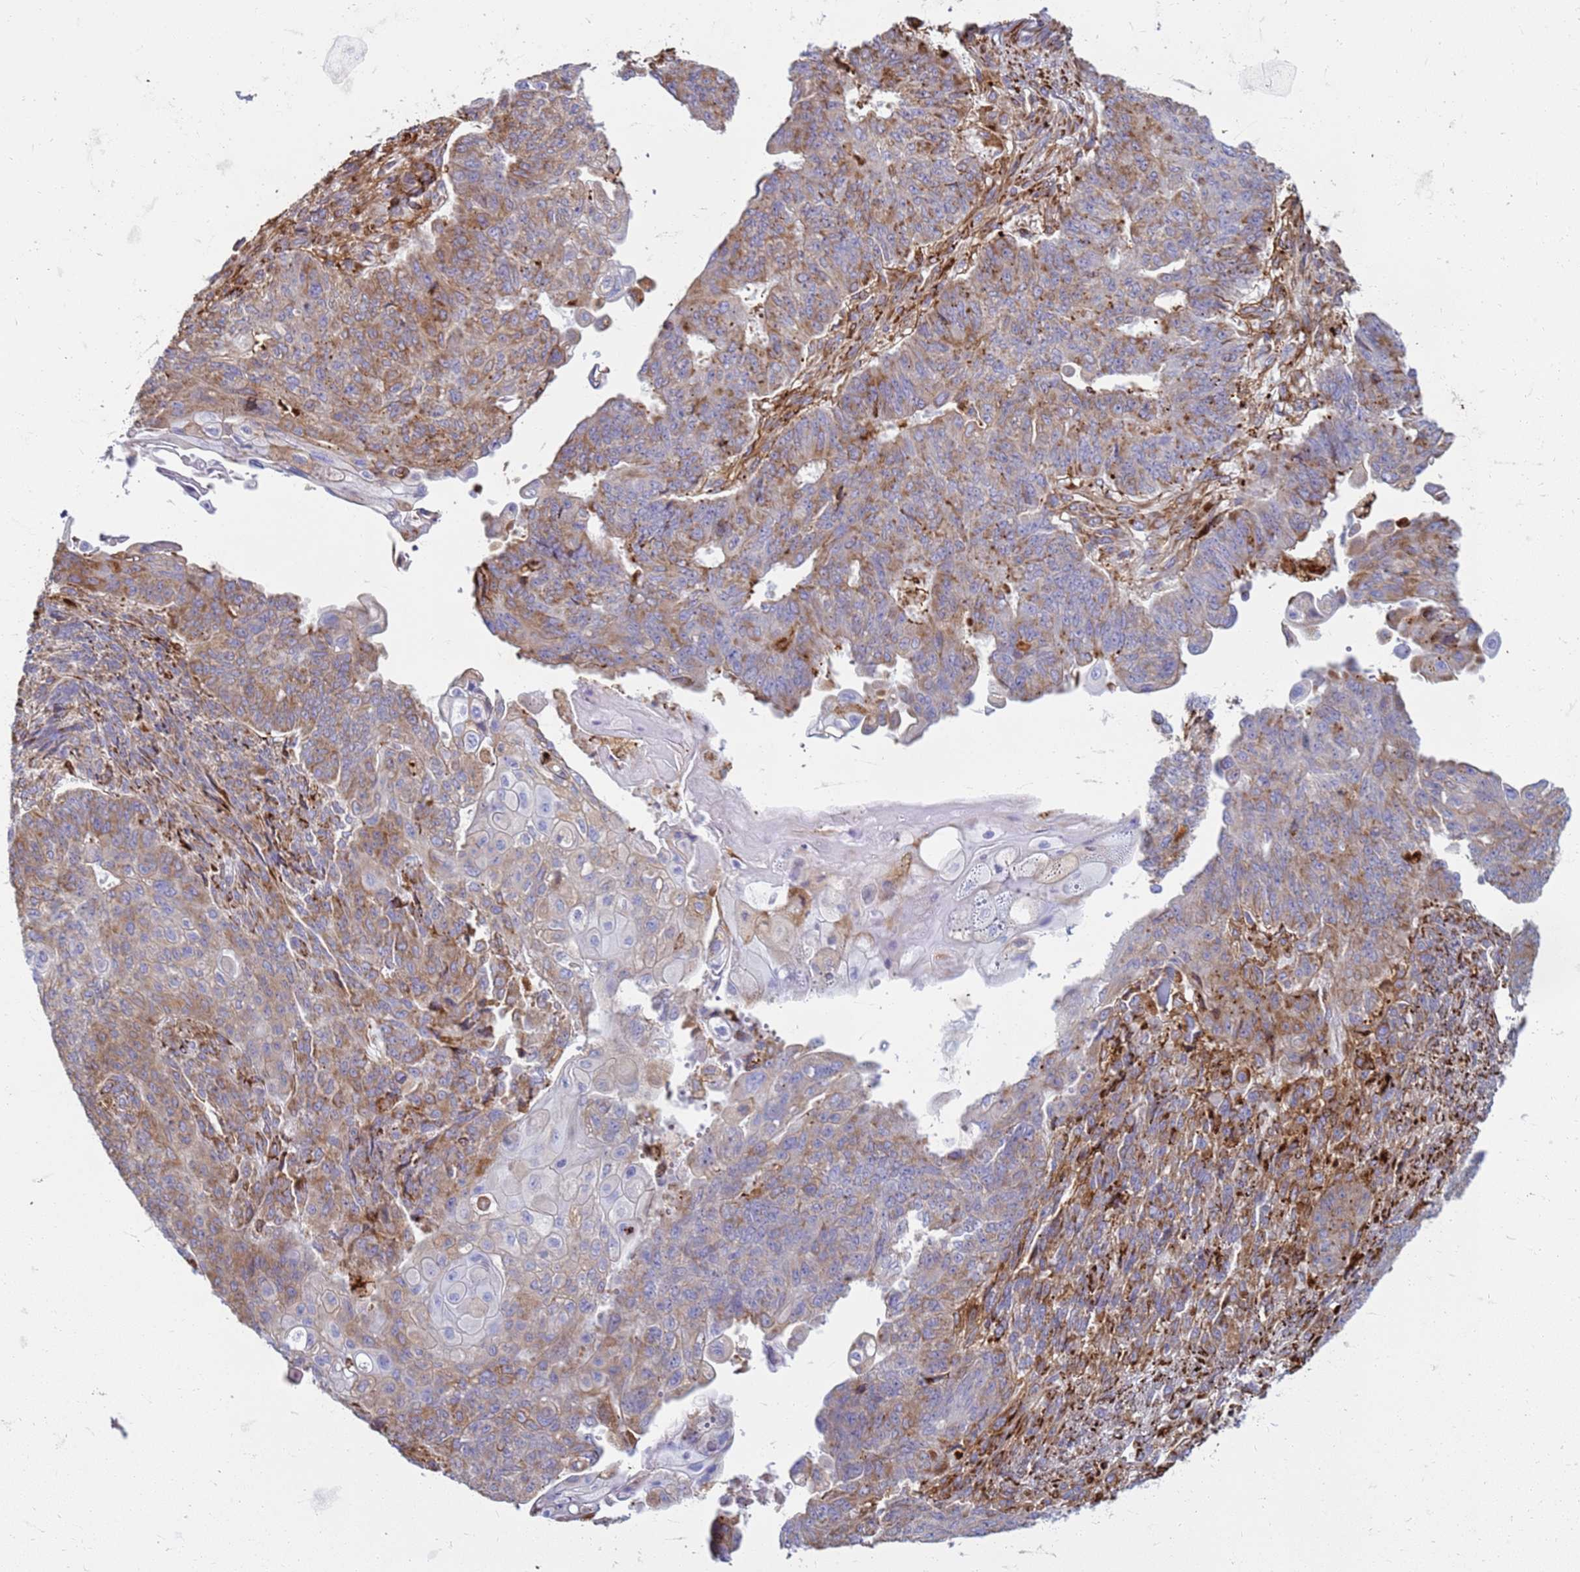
{"staining": {"intensity": "moderate", "quantity": "25%-75%", "location": "cytoplasmic/membranous"}, "tissue": "endometrial cancer", "cell_type": "Tumor cells", "image_type": "cancer", "snomed": [{"axis": "morphology", "description": "Adenocarcinoma, NOS"}, {"axis": "topography", "description": "Endometrium"}], "caption": "Tumor cells show medium levels of moderate cytoplasmic/membranous positivity in about 25%-75% of cells in endometrial cancer (adenocarcinoma).", "gene": "PDK3", "patient": {"sex": "female", "age": 32}}